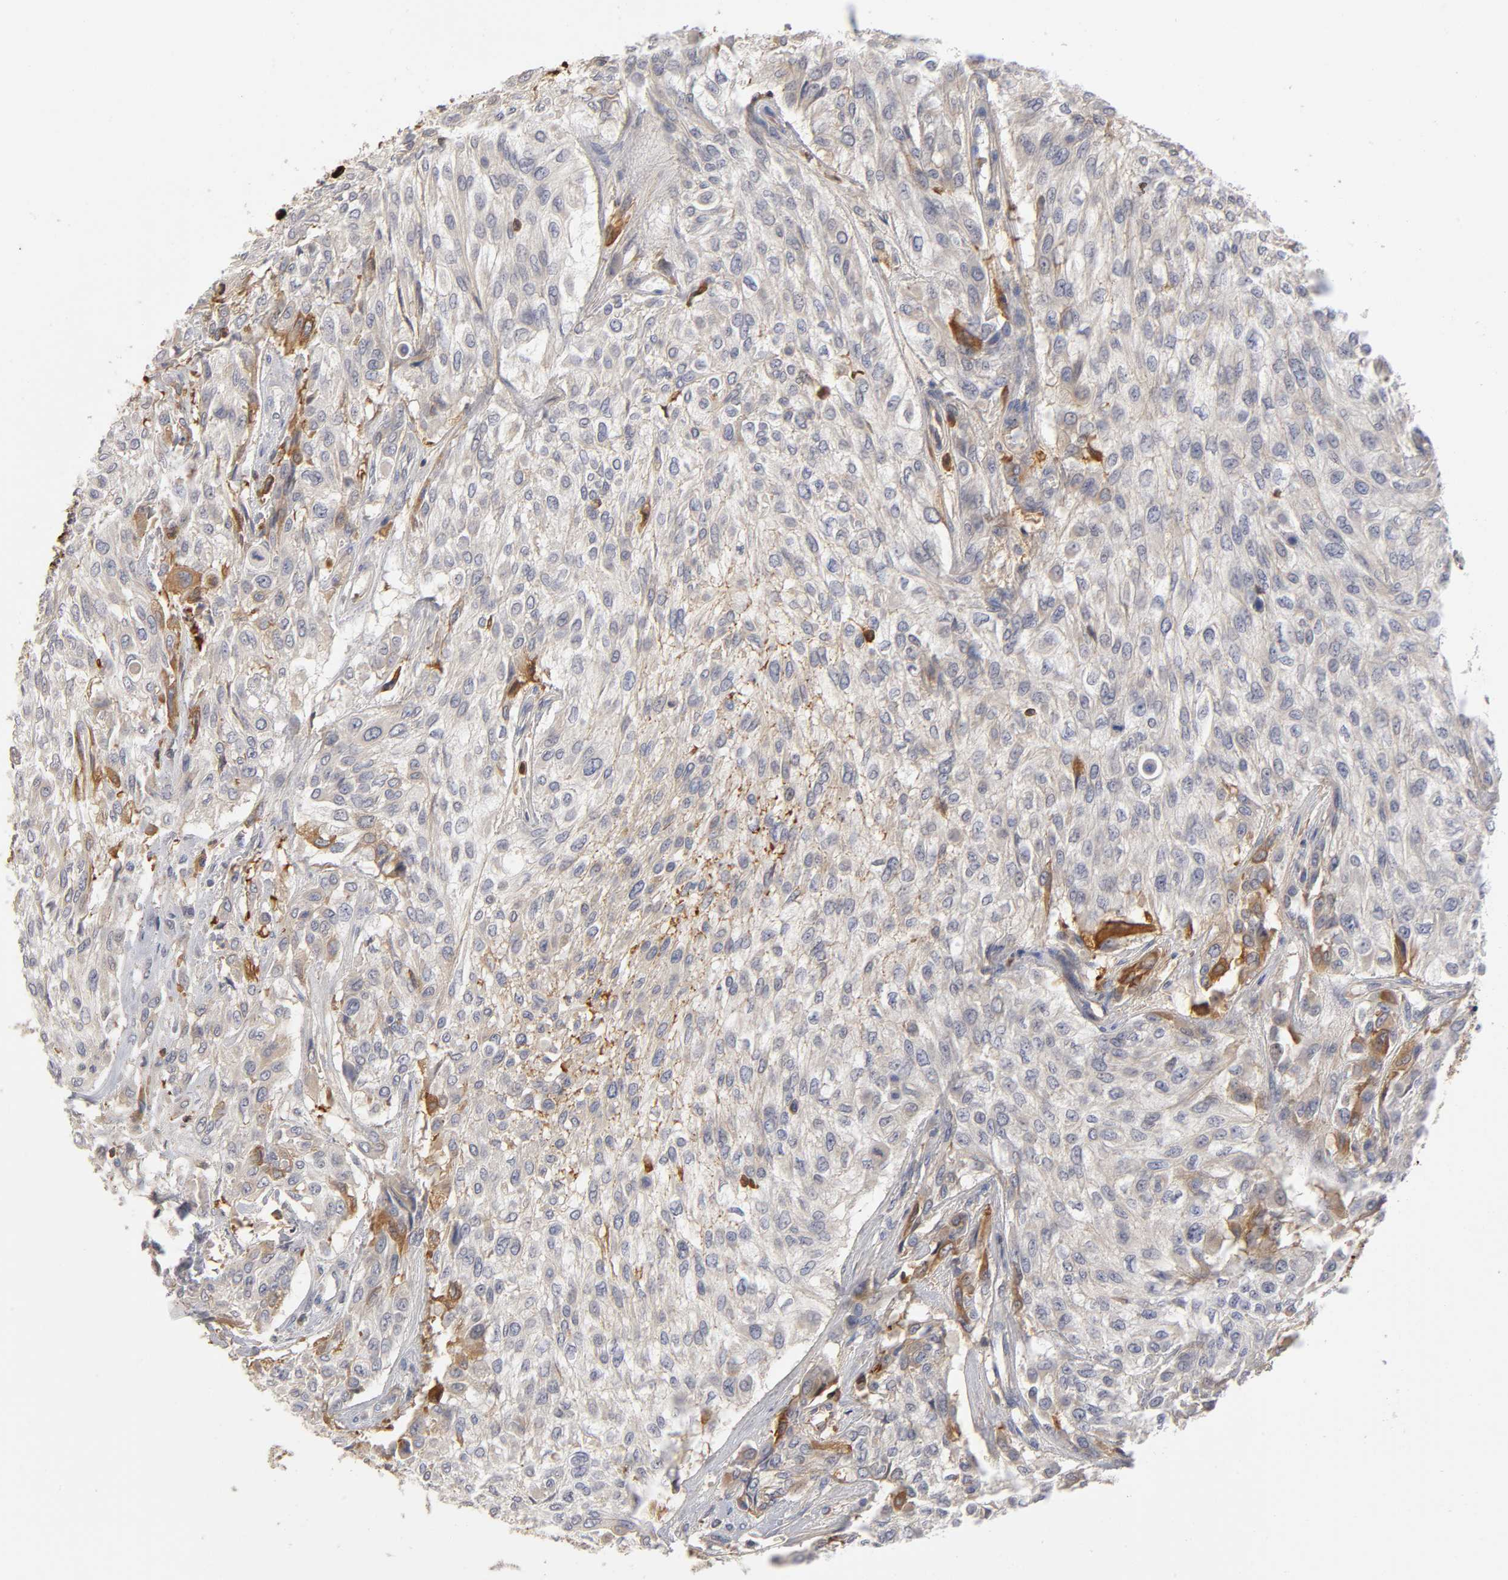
{"staining": {"intensity": "weak", "quantity": ">75%", "location": "cytoplasmic/membranous"}, "tissue": "urothelial cancer", "cell_type": "Tumor cells", "image_type": "cancer", "snomed": [{"axis": "morphology", "description": "Urothelial carcinoma, High grade"}, {"axis": "topography", "description": "Urinary bladder"}], "caption": "A high-resolution micrograph shows immunohistochemistry (IHC) staining of urothelial carcinoma (high-grade), which displays weak cytoplasmic/membranous expression in about >75% of tumor cells.", "gene": "NOVA1", "patient": {"sex": "male", "age": 57}}